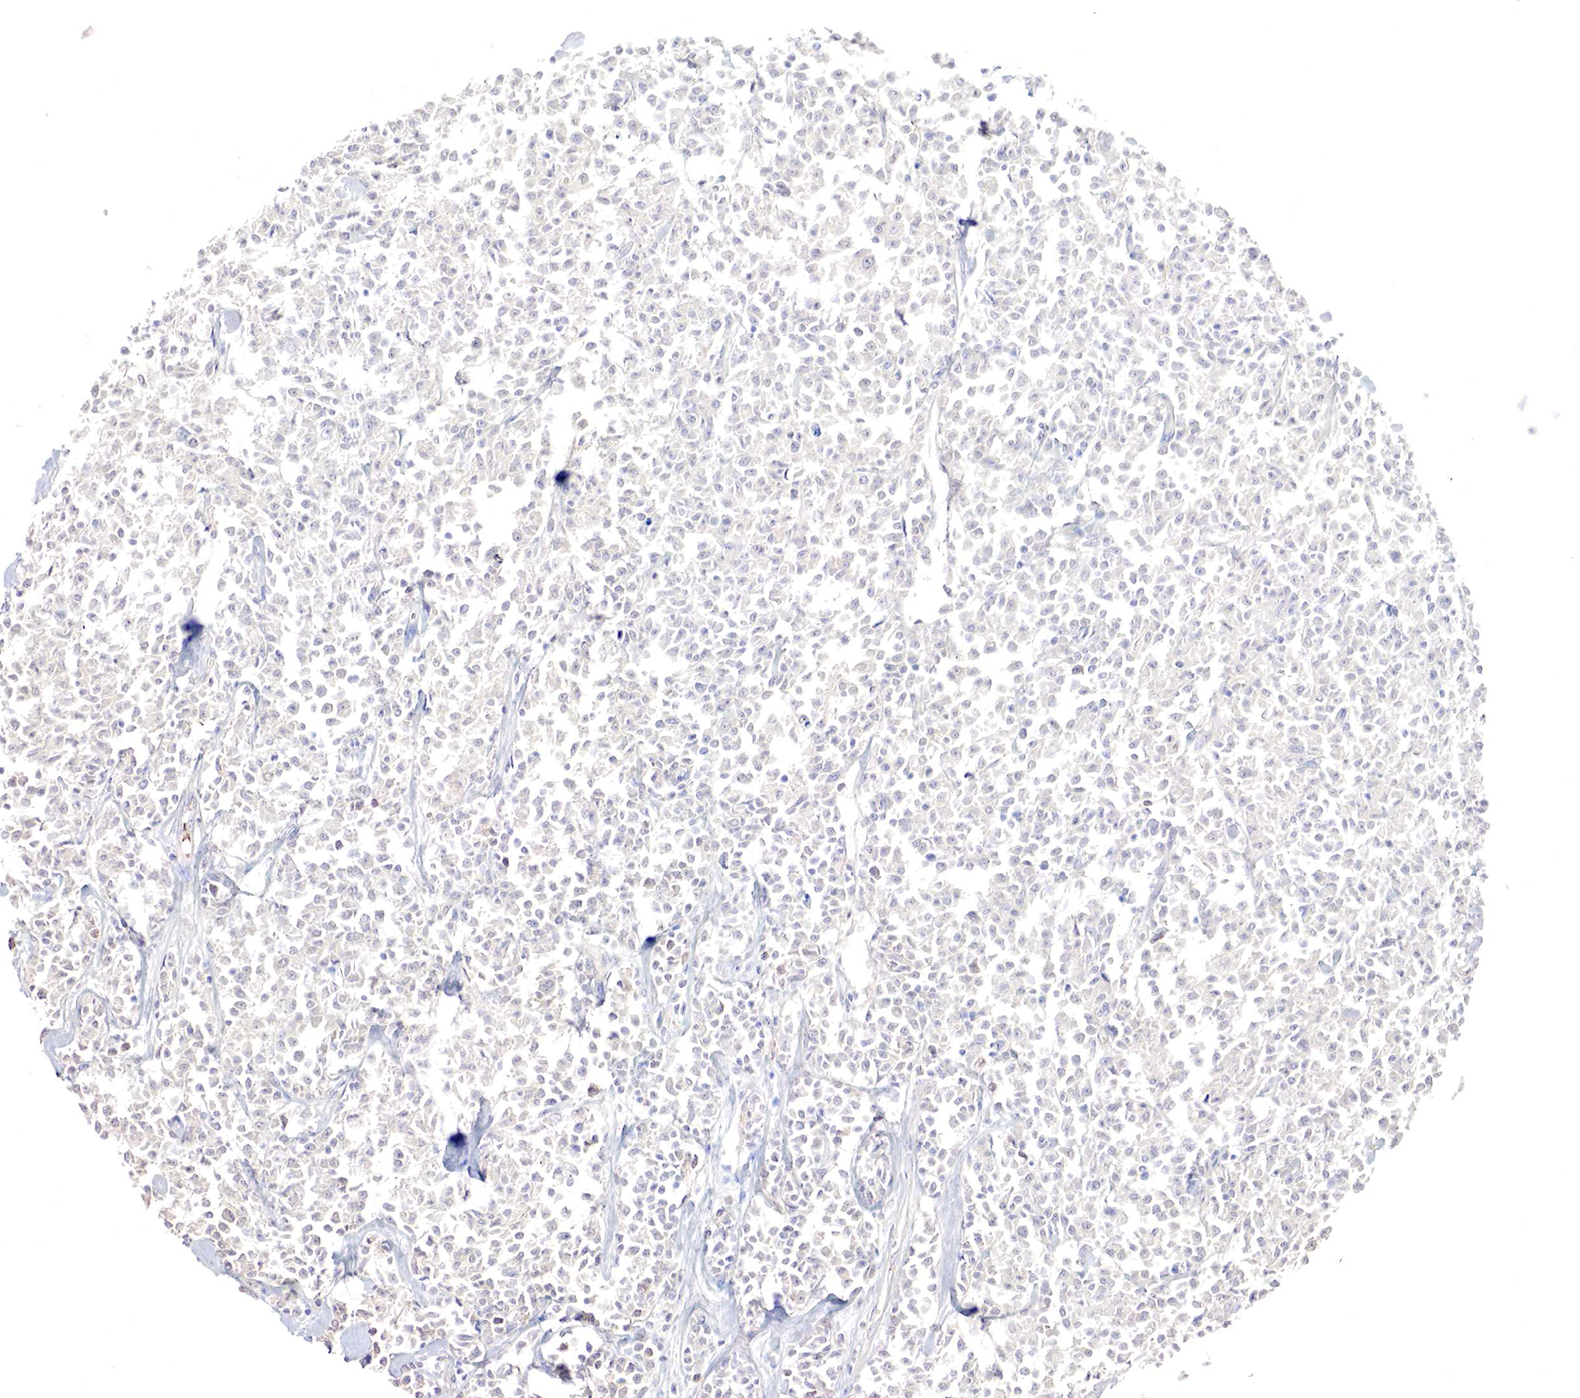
{"staining": {"intensity": "negative", "quantity": "none", "location": "none"}, "tissue": "lymphoma", "cell_type": "Tumor cells", "image_type": "cancer", "snomed": [{"axis": "morphology", "description": "Malignant lymphoma, non-Hodgkin's type, Low grade"}, {"axis": "topography", "description": "Small intestine"}], "caption": "This is a photomicrograph of immunohistochemistry (IHC) staining of lymphoma, which shows no expression in tumor cells.", "gene": "GATA1", "patient": {"sex": "female", "age": 59}}